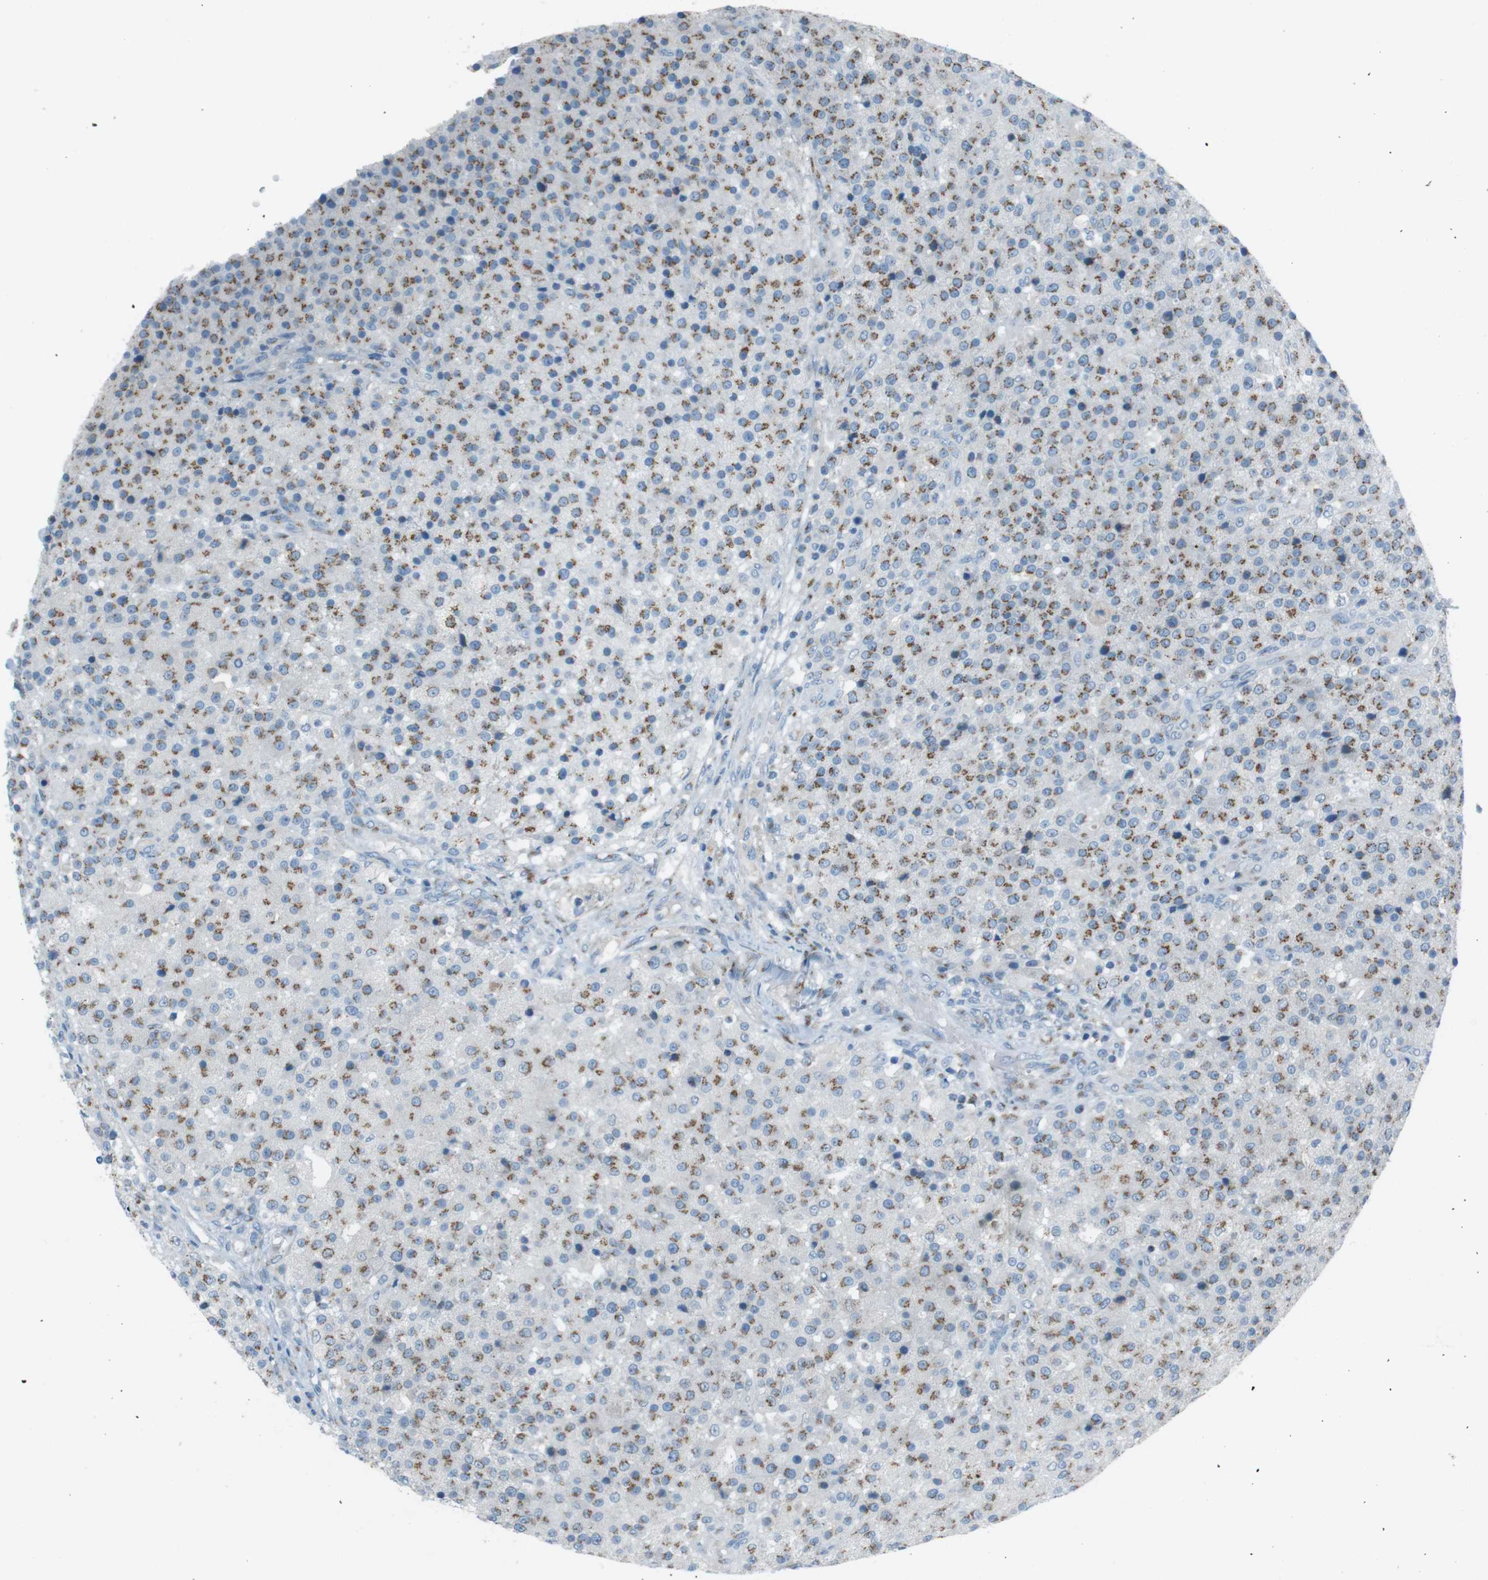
{"staining": {"intensity": "moderate", "quantity": "25%-75%", "location": "cytoplasmic/membranous"}, "tissue": "testis cancer", "cell_type": "Tumor cells", "image_type": "cancer", "snomed": [{"axis": "morphology", "description": "Seminoma, NOS"}, {"axis": "topography", "description": "Testis"}], "caption": "Protein expression analysis of human testis cancer (seminoma) reveals moderate cytoplasmic/membranous positivity in approximately 25%-75% of tumor cells. The staining was performed using DAB to visualize the protein expression in brown, while the nuclei were stained in blue with hematoxylin (Magnification: 20x).", "gene": "TXNDC15", "patient": {"sex": "male", "age": 59}}